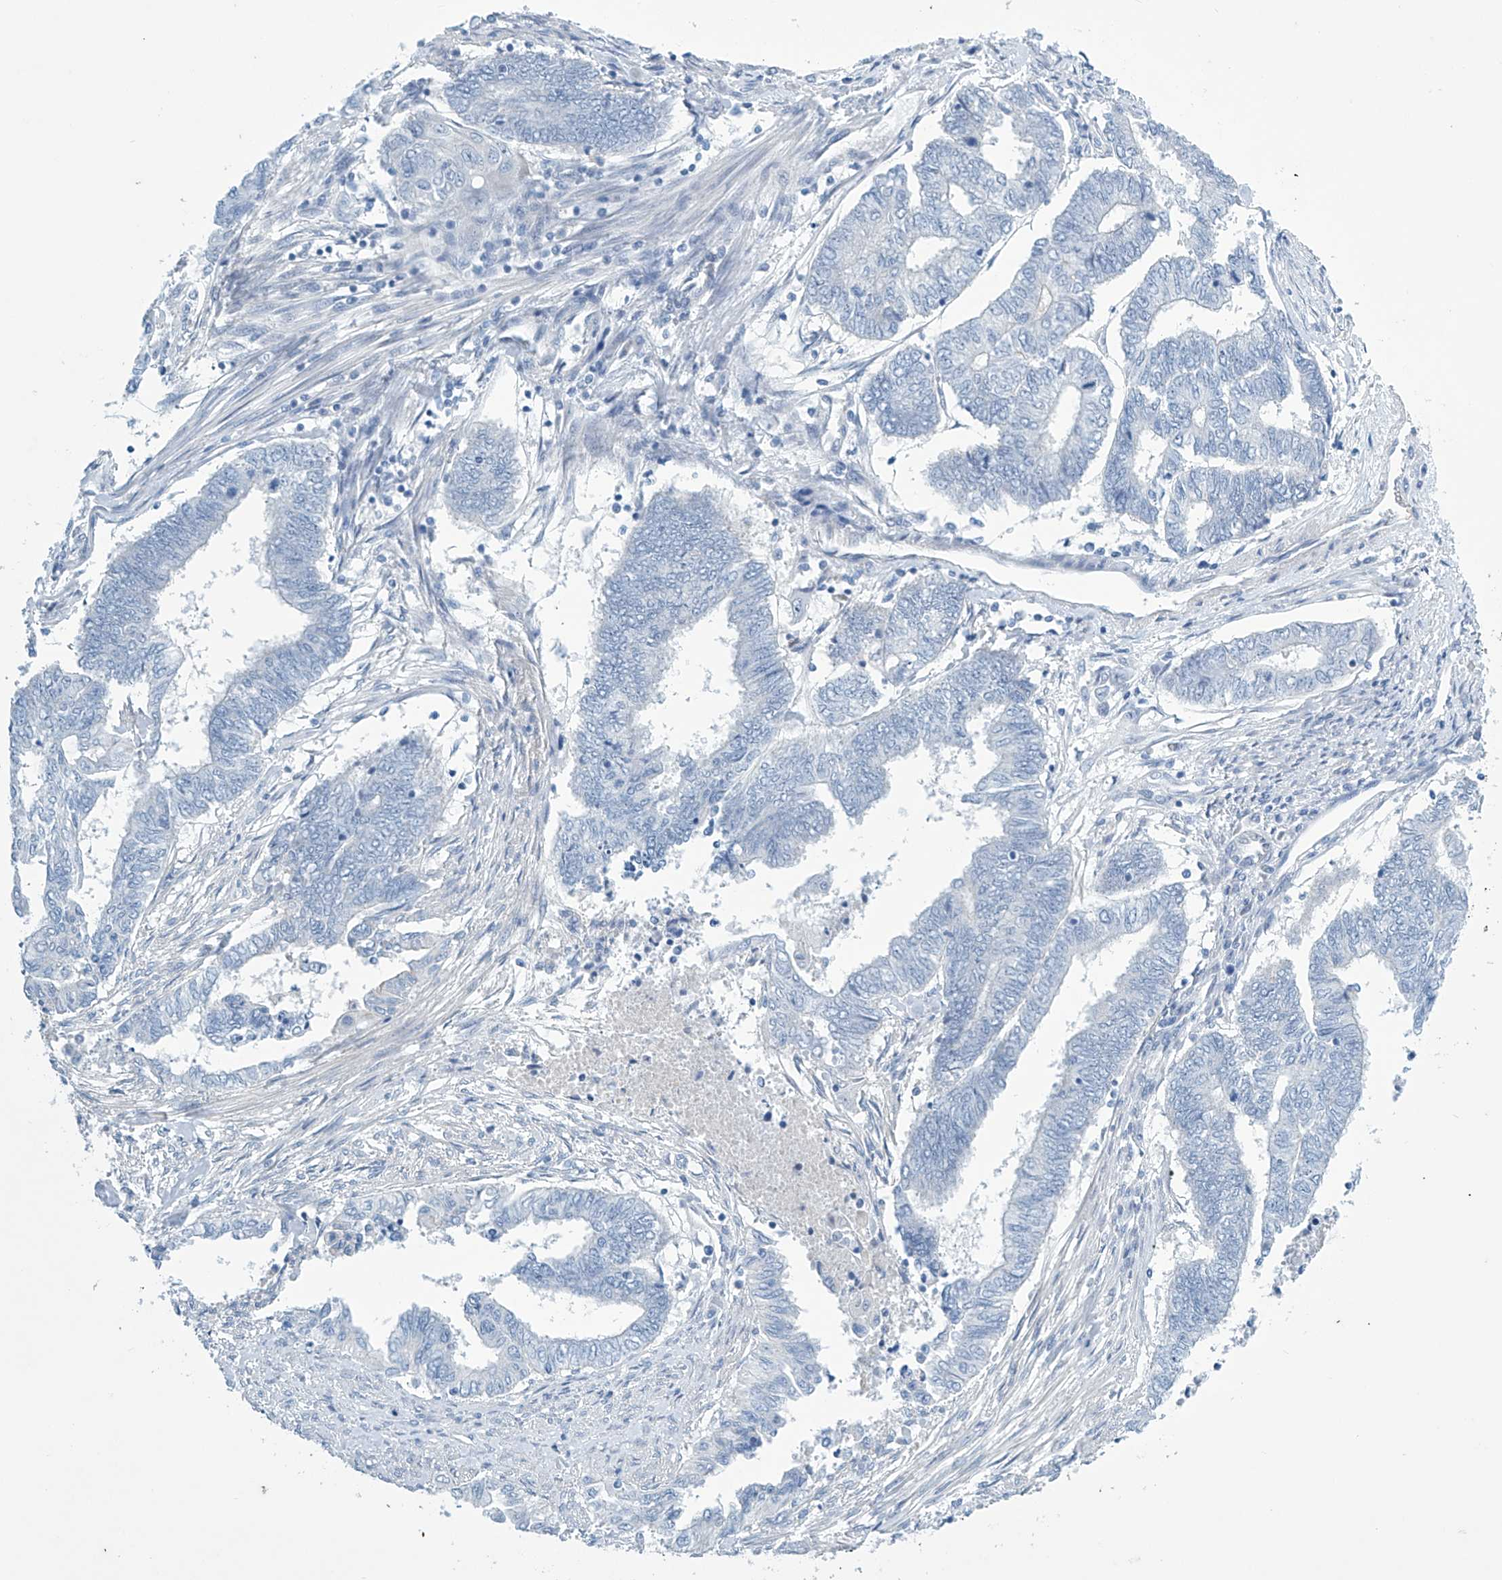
{"staining": {"intensity": "negative", "quantity": "none", "location": "none"}, "tissue": "endometrial cancer", "cell_type": "Tumor cells", "image_type": "cancer", "snomed": [{"axis": "morphology", "description": "Adenocarcinoma, NOS"}, {"axis": "topography", "description": "Uterus"}, {"axis": "topography", "description": "Endometrium"}], "caption": "Immunohistochemistry photomicrograph of human endometrial adenocarcinoma stained for a protein (brown), which reveals no expression in tumor cells.", "gene": "SLC35A5", "patient": {"sex": "female", "age": 70}}